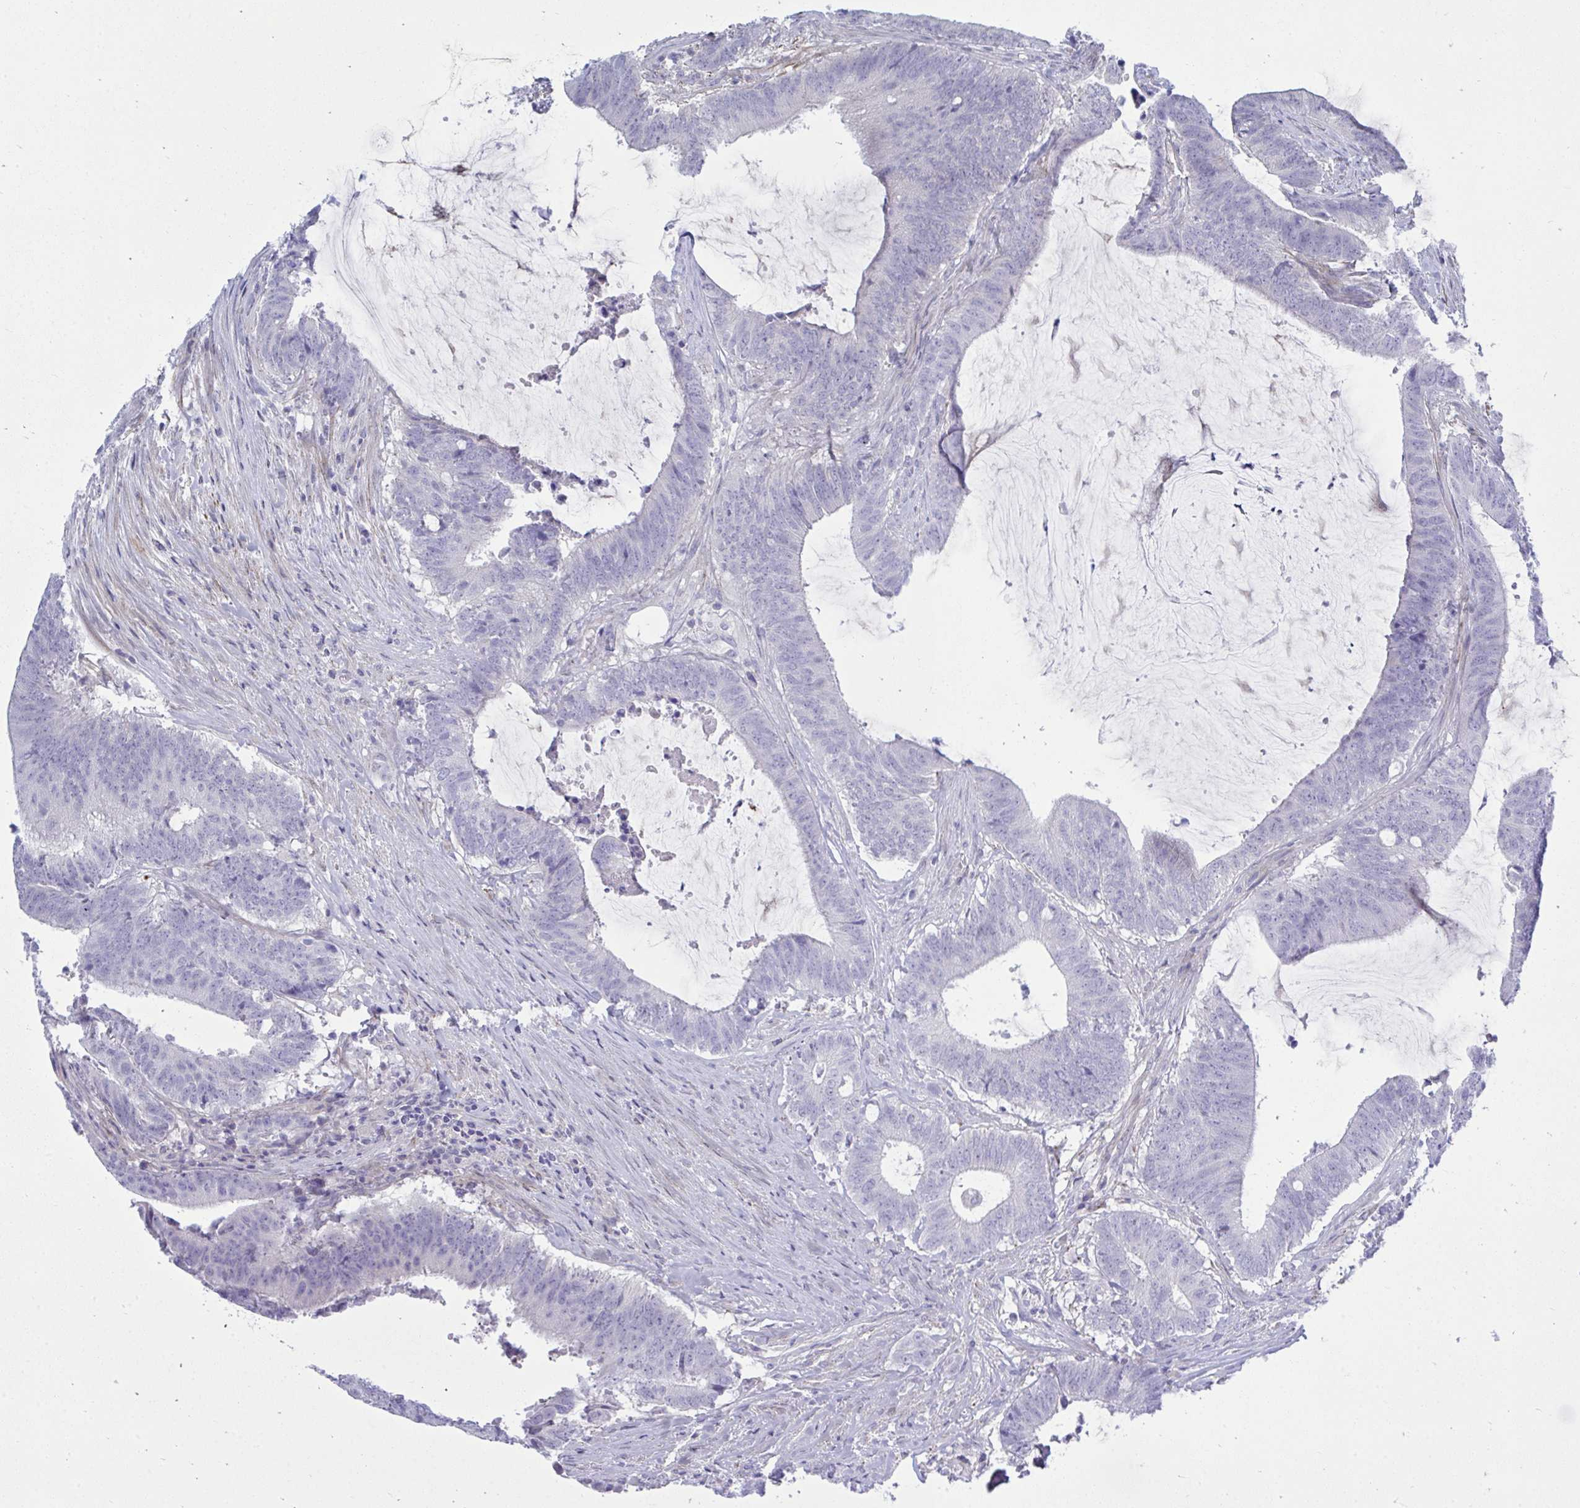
{"staining": {"intensity": "negative", "quantity": "none", "location": "none"}, "tissue": "colorectal cancer", "cell_type": "Tumor cells", "image_type": "cancer", "snomed": [{"axis": "morphology", "description": "Adenocarcinoma, NOS"}, {"axis": "topography", "description": "Colon"}], "caption": "This is an immunohistochemistry histopathology image of adenocarcinoma (colorectal). There is no positivity in tumor cells.", "gene": "MED9", "patient": {"sex": "female", "age": 43}}